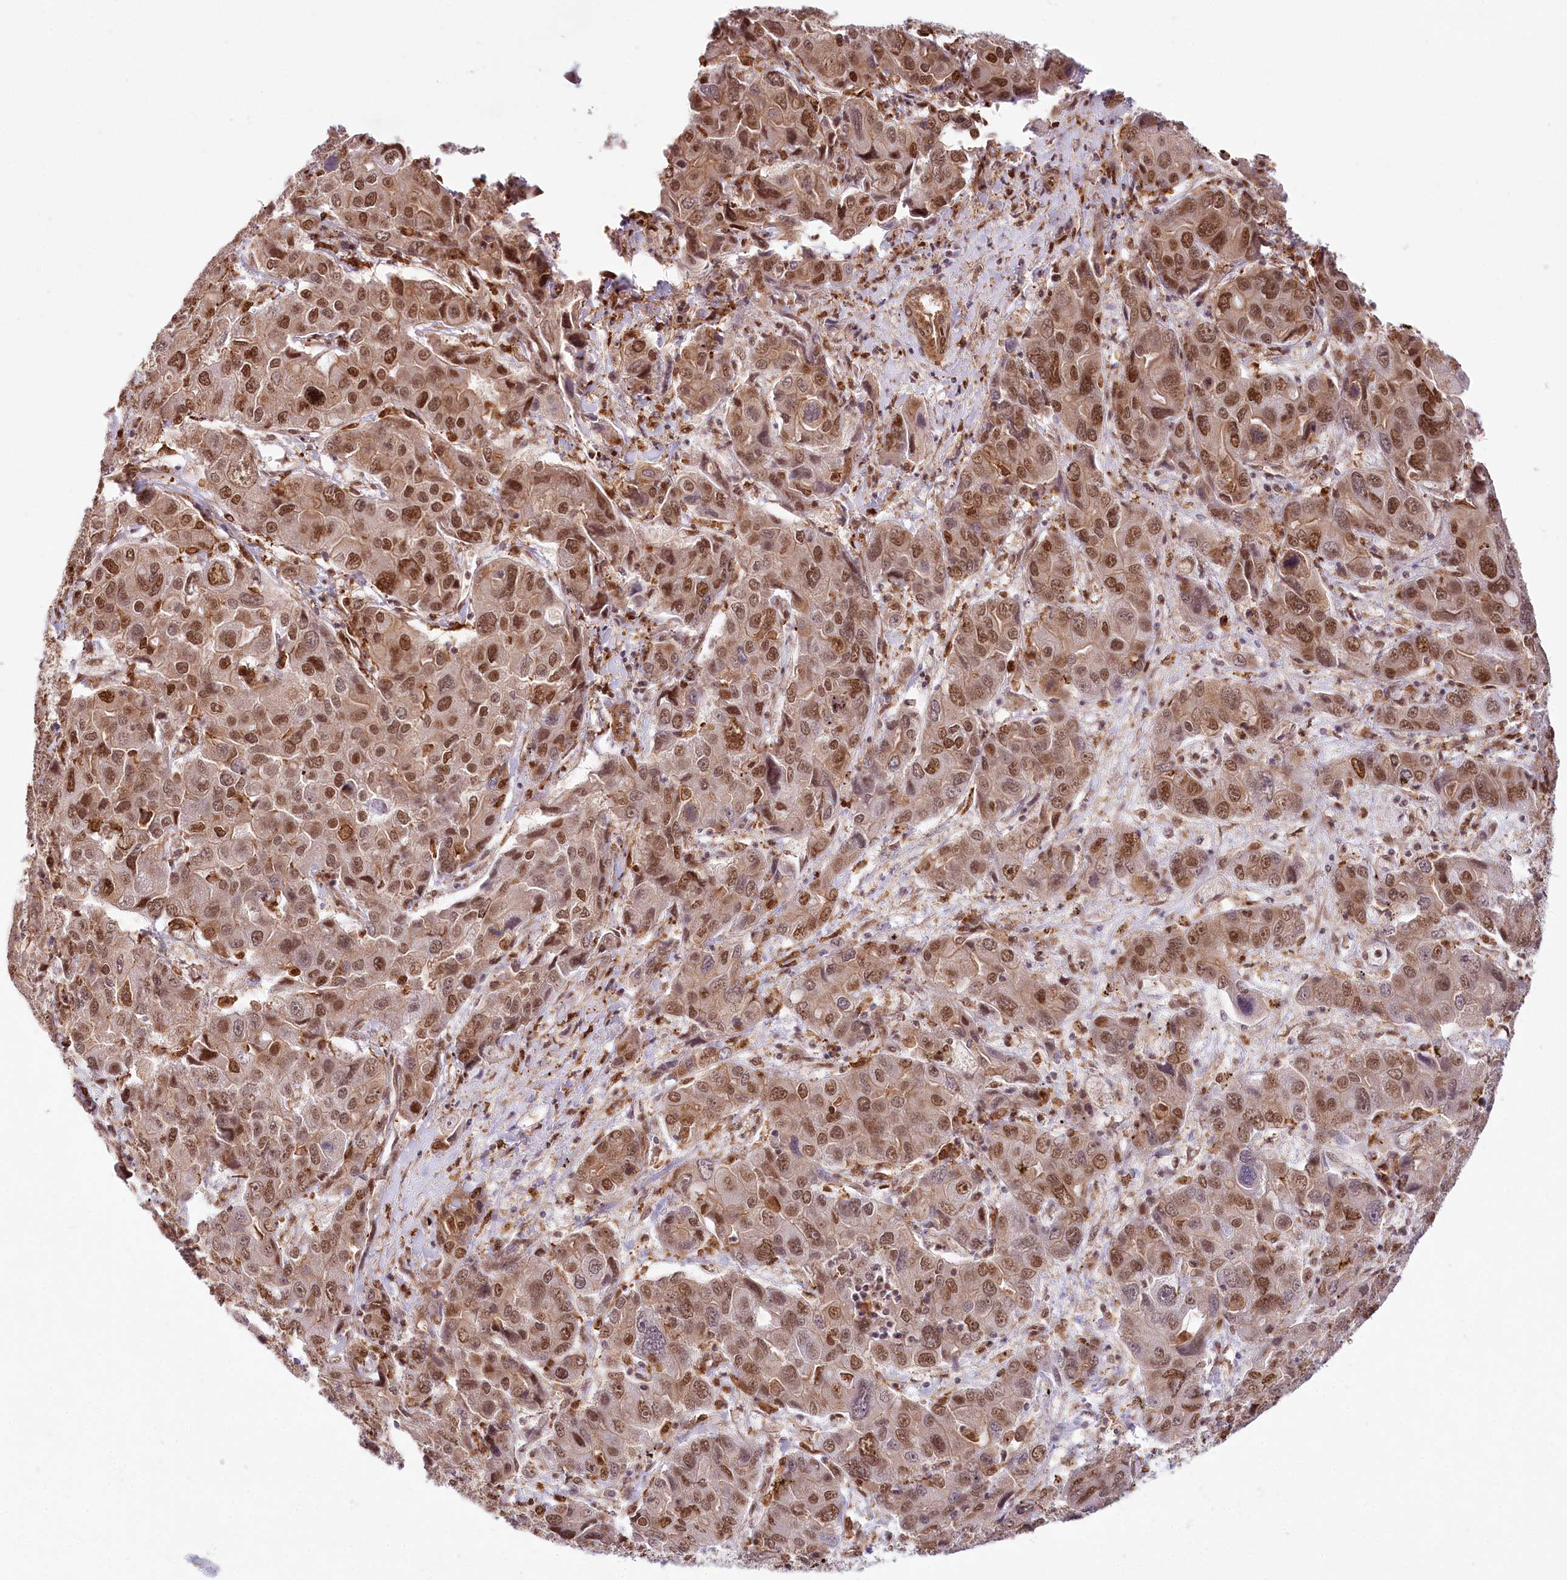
{"staining": {"intensity": "moderate", "quantity": ">75%", "location": "nuclear"}, "tissue": "liver cancer", "cell_type": "Tumor cells", "image_type": "cancer", "snomed": [{"axis": "morphology", "description": "Cholangiocarcinoma"}, {"axis": "topography", "description": "Liver"}], "caption": "An IHC photomicrograph of neoplastic tissue is shown. Protein staining in brown highlights moderate nuclear positivity in liver cholangiocarcinoma within tumor cells.", "gene": "TUBGCP2", "patient": {"sex": "male", "age": 67}}